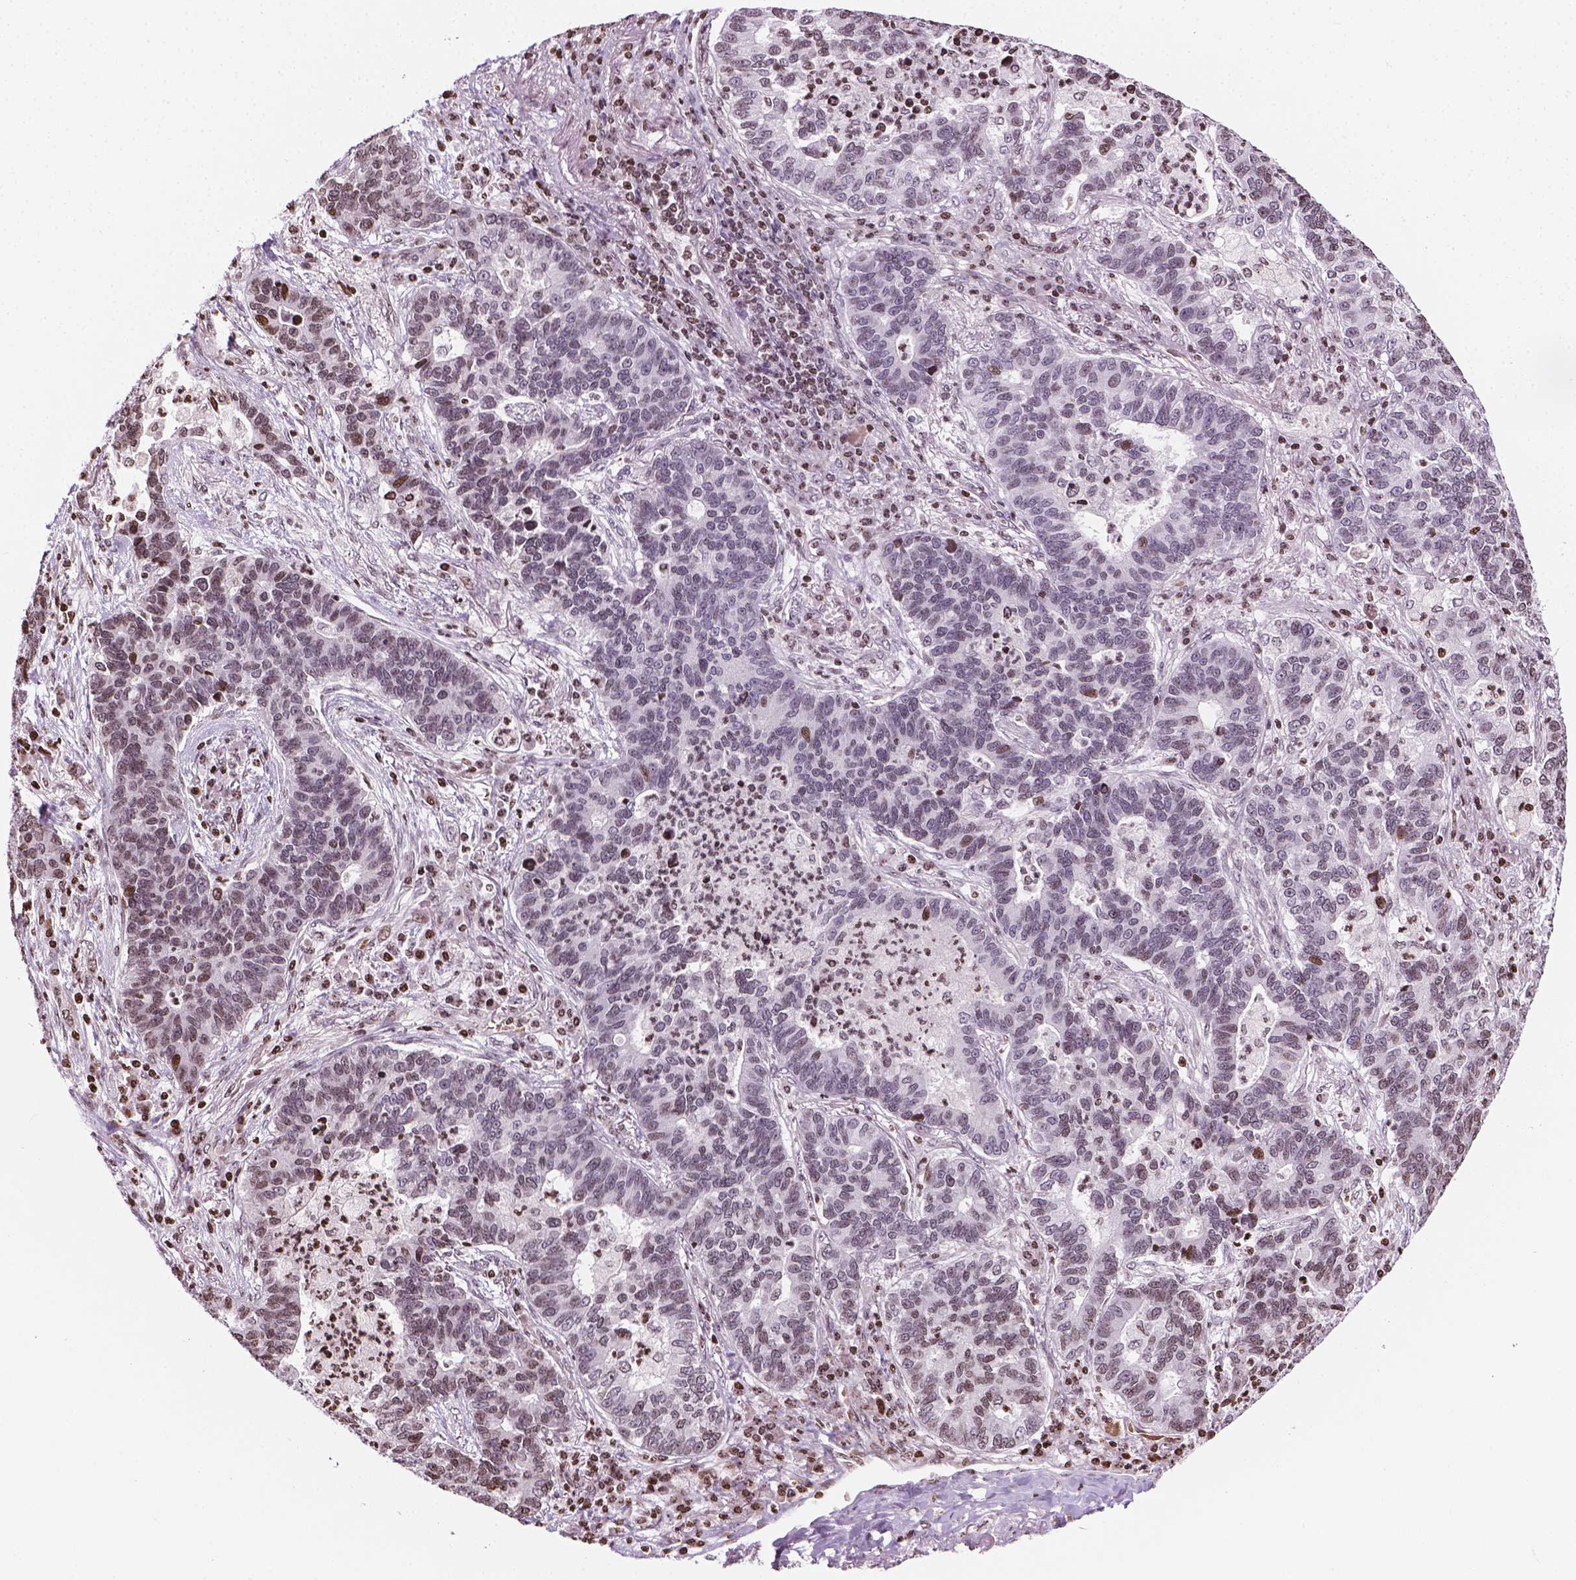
{"staining": {"intensity": "moderate", "quantity": "<25%", "location": "nuclear"}, "tissue": "lung cancer", "cell_type": "Tumor cells", "image_type": "cancer", "snomed": [{"axis": "morphology", "description": "Adenocarcinoma, NOS"}, {"axis": "topography", "description": "Lung"}], "caption": "Immunohistochemical staining of lung cancer shows low levels of moderate nuclear positivity in approximately <25% of tumor cells. (DAB (3,3'-diaminobenzidine) IHC, brown staining for protein, blue staining for nuclei).", "gene": "PIP4K2A", "patient": {"sex": "female", "age": 57}}